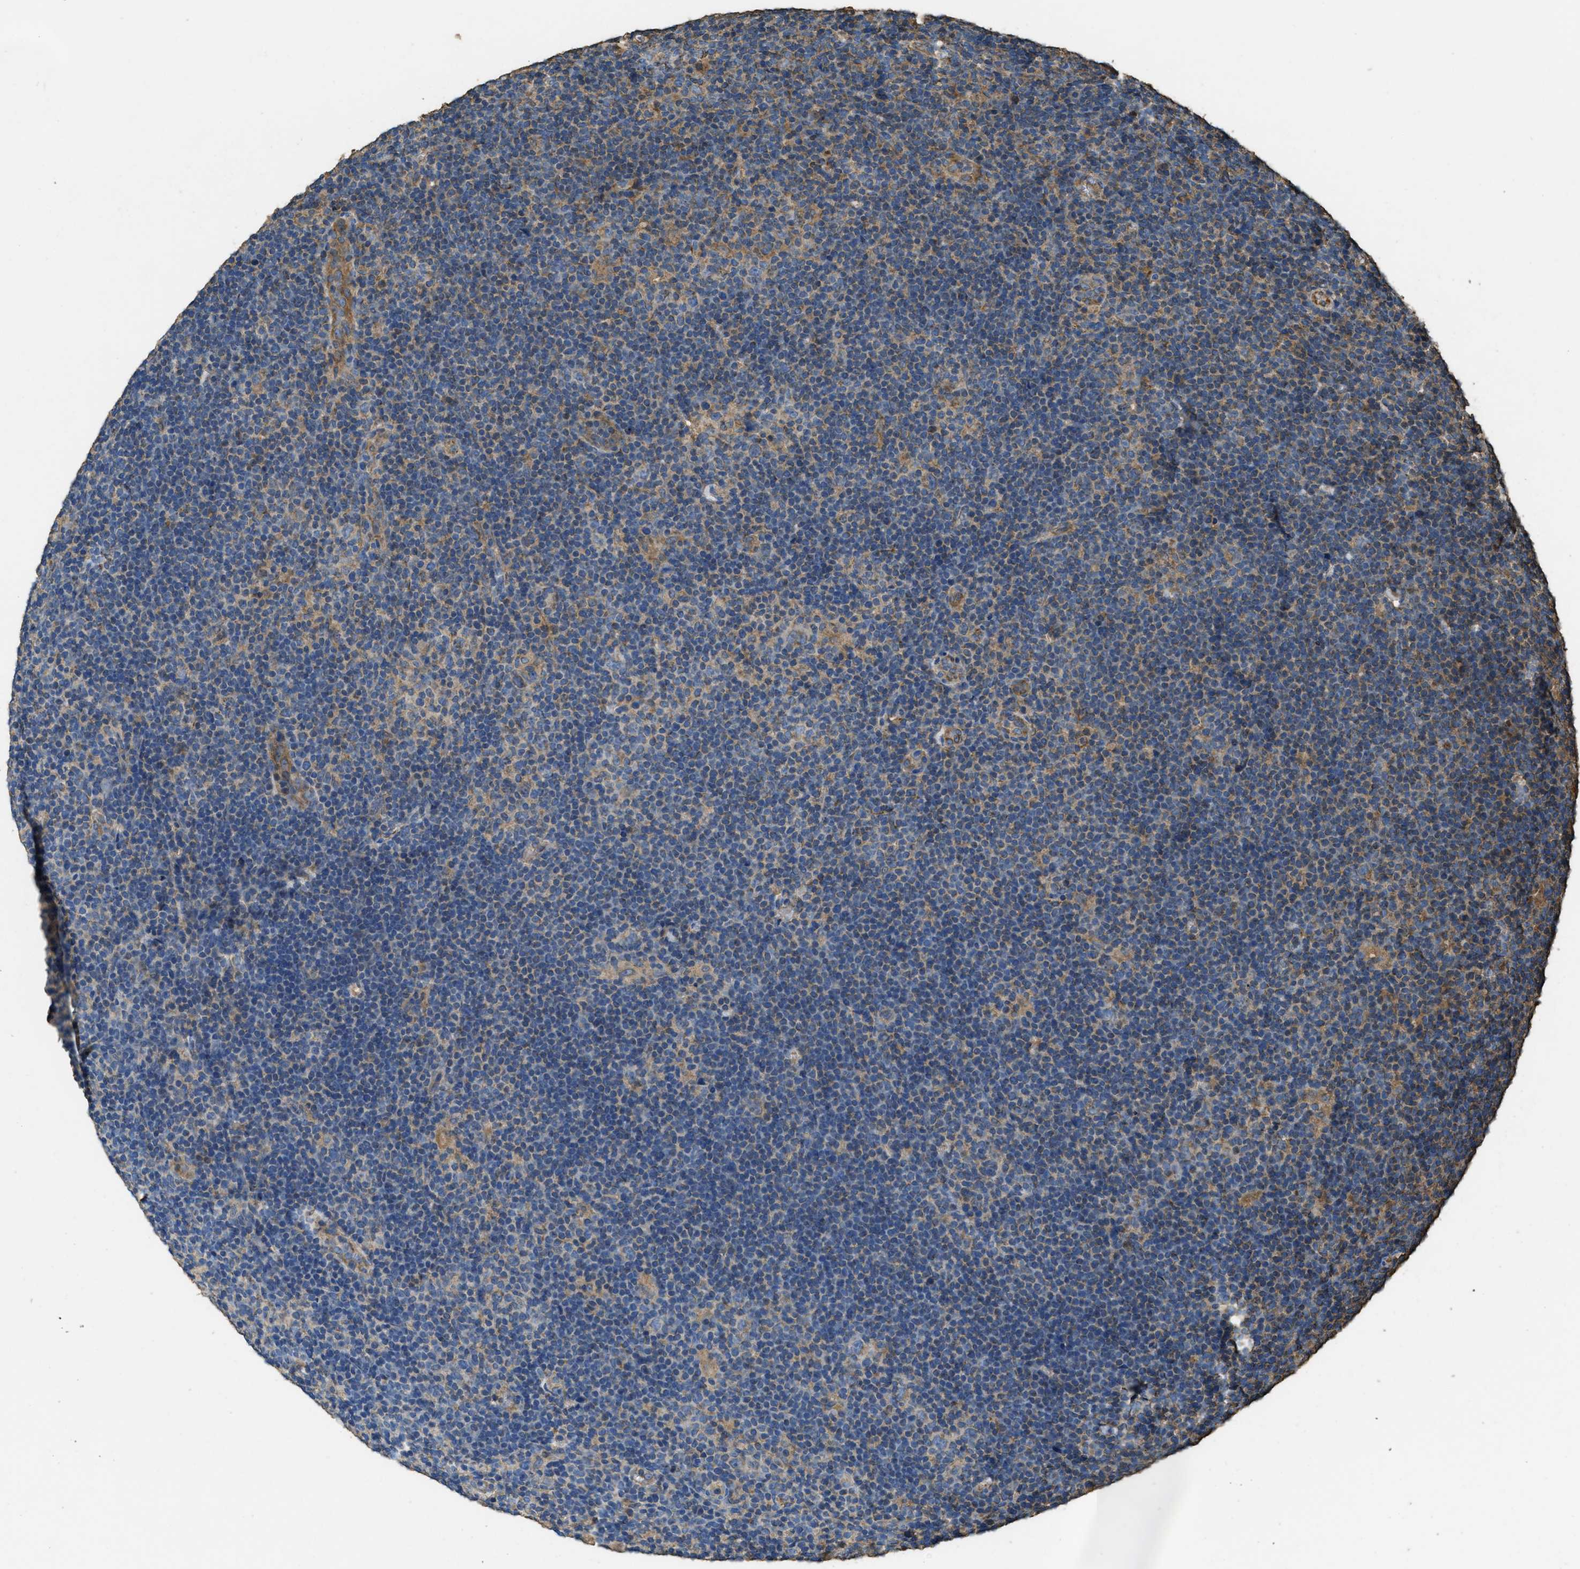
{"staining": {"intensity": "moderate", "quantity": "25%-75%", "location": "cytoplasmic/membranous"}, "tissue": "lymphoma", "cell_type": "Tumor cells", "image_type": "cancer", "snomed": [{"axis": "morphology", "description": "Hodgkin's disease, NOS"}, {"axis": "topography", "description": "Lymph node"}], "caption": "This histopathology image exhibits immunohistochemistry (IHC) staining of lymphoma, with medium moderate cytoplasmic/membranous expression in about 25%-75% of tumor cells.", "gene": "CYRIA", "patient": {"sex": "female", "age": 57}}